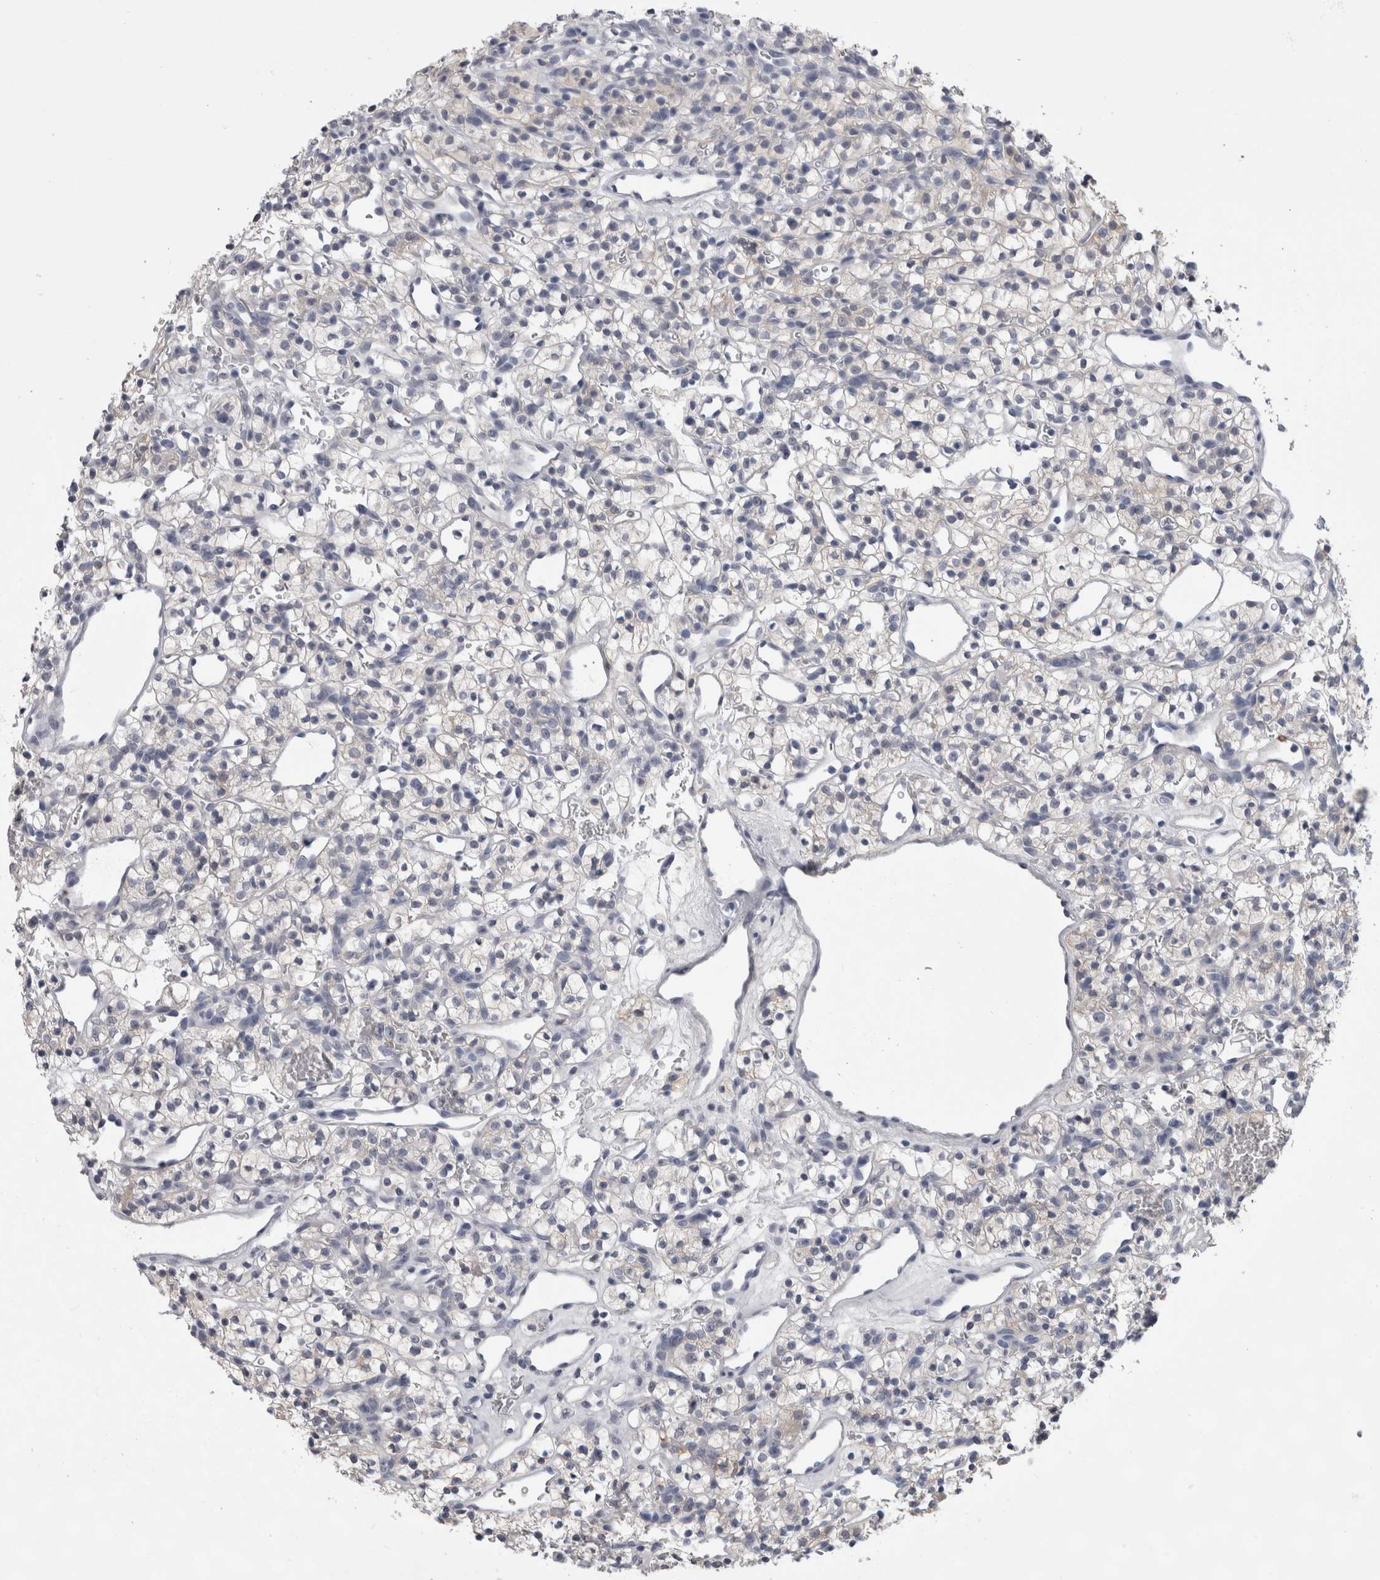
{"staining": {"intensity": "negative", "quantity": "none", "location": "none"}, "tissue": "renal cancer", "cell_type": "Tumor cells", "image_type": "cancer", "snomed": [{"axis": "morphology", "description": "Adenocarcinoma, NOS"}, {"axis": "topography", "description": "Kidney"}], "caption": "Tumor cells show no significant staining in renal adenocarcinoma.", "gene": "AFMID", "patient": {"sex": "female", "age": 57}}